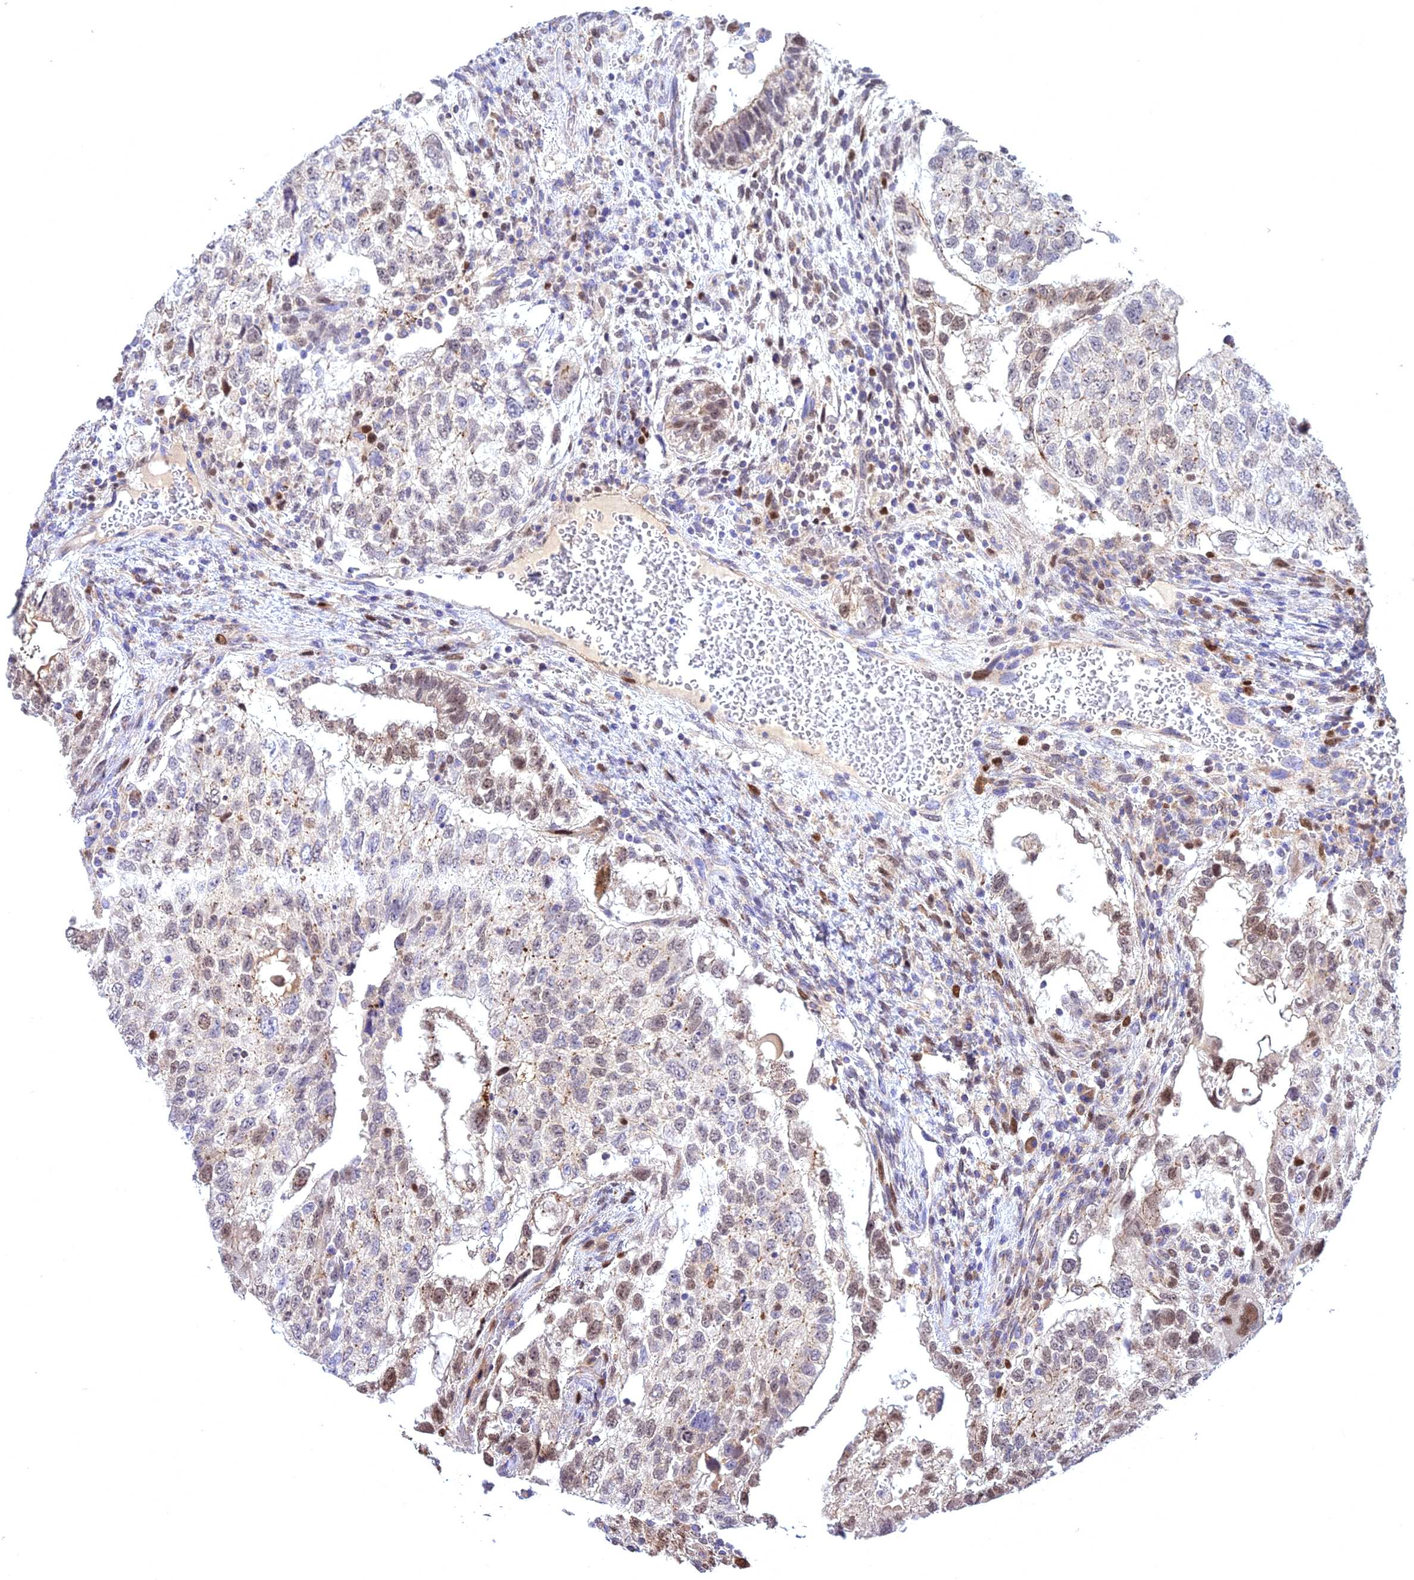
{"staining": {"intensity": "weak", "quantity": "<25%", "location": "nuclear"}, "tissue": "testis cancer", "cell_type": "Tumor cells", "image_type": "cancer", "snomed": [{"axis": "morphology", "description": "Normal tissue, NOS"}, {"axis": "morphology", "description": "Carcinoma, Embryonal, NOS"}, {"axis": "topography", "description": "Testis"}], "caption": "A histopathology image of human testis cancer is negative for staining in tumor cells.", "gene": "CENPV", "patient": {"sex": "male", "age": 36}}